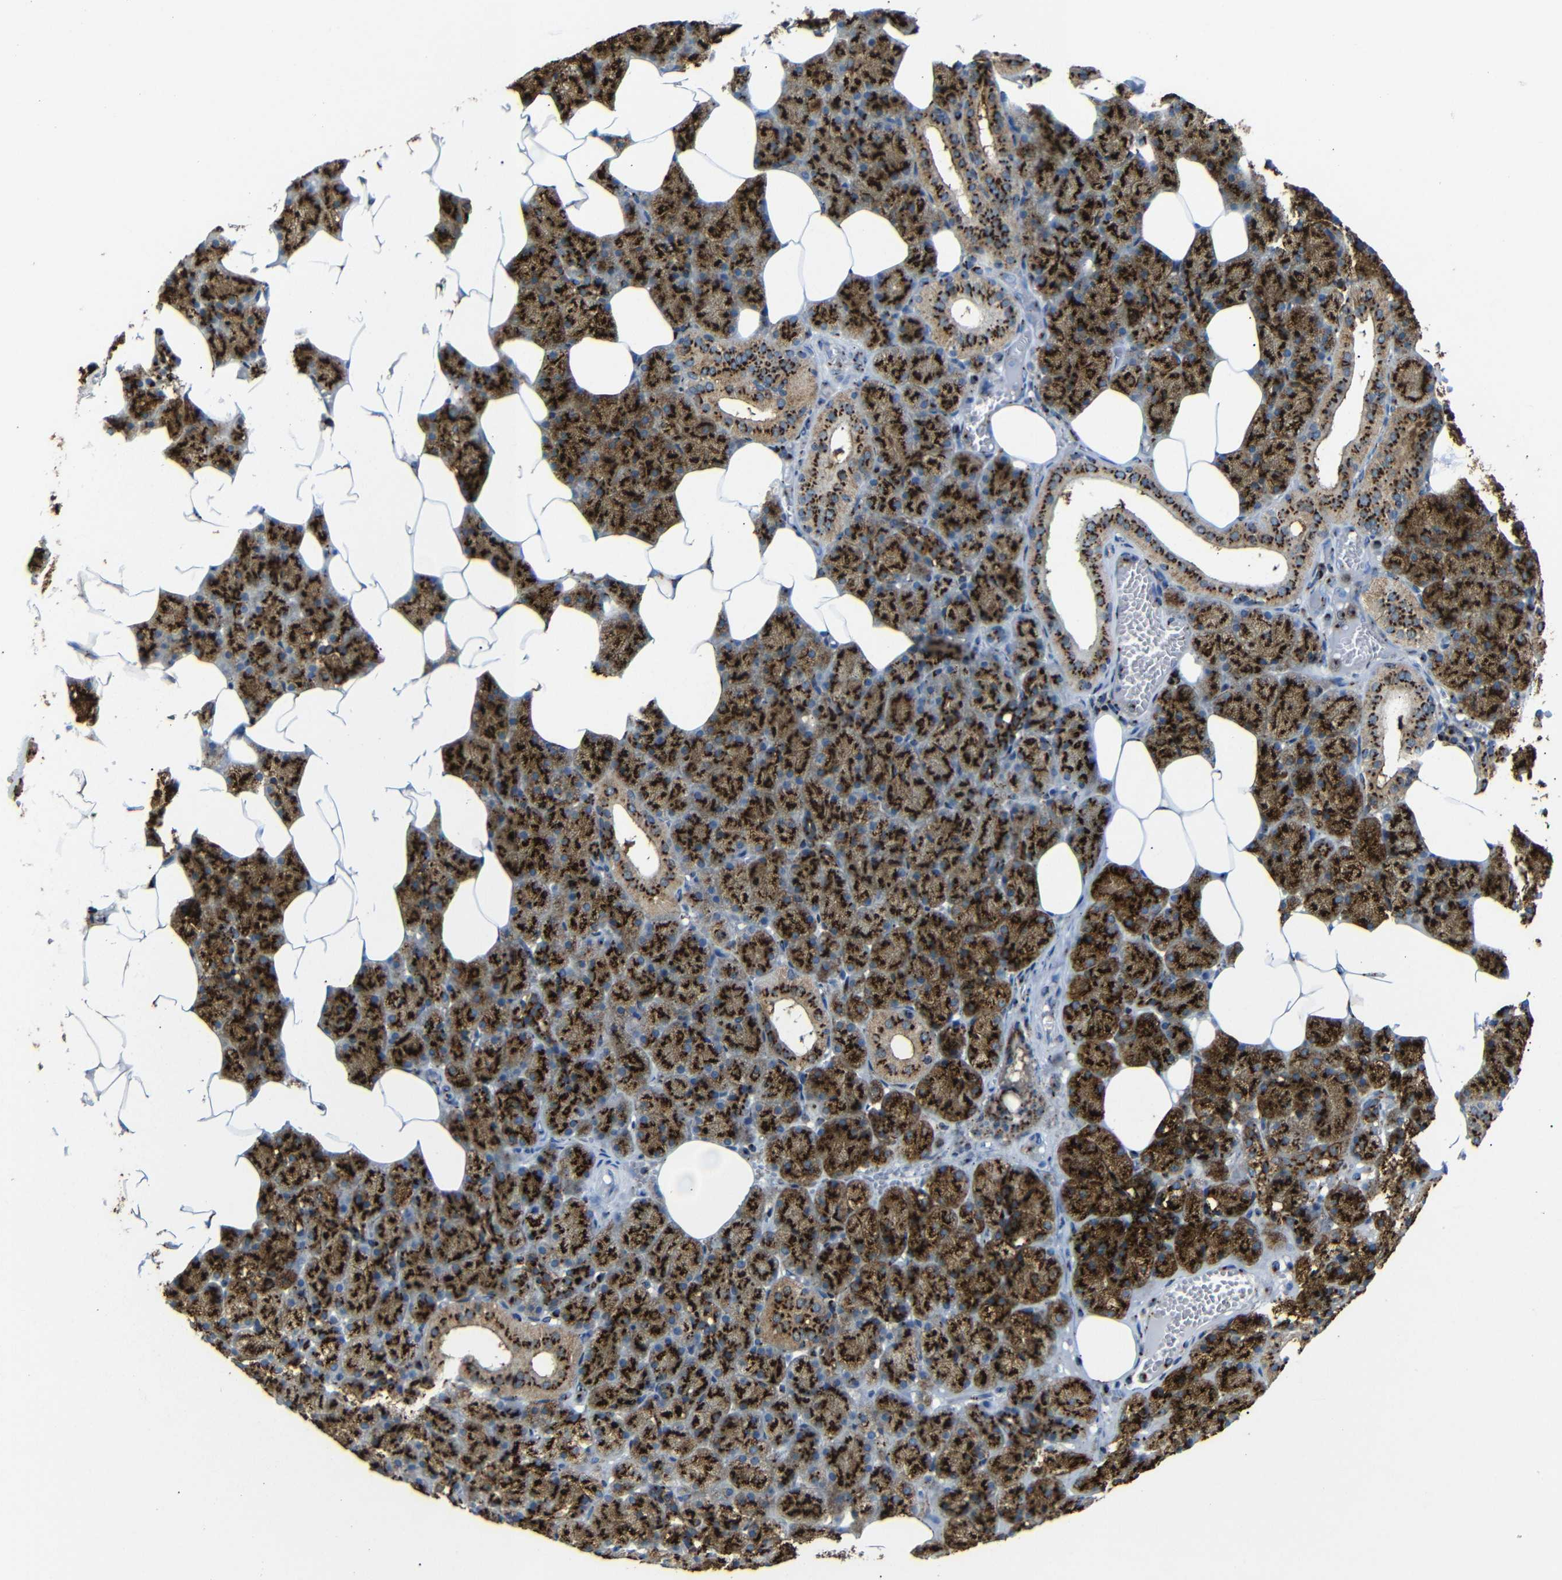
{"staining": {"intensity": "strong", "quantity": ">75%", "location": "cytoplasmic/membranous"}, "tissue": "salivary gland", "cell_type": "Glandular cells", "image_type": "normal", "snomed": [{"axis": "morphology", "description": "Normal tissue, NOS"}, {"axis": "topography", "description": "Salivary gland"}], "caption": "A high amount of strong cytoplasmic/membranous staining is appreciated in about >75% of glandular cells in unremarkable salivary gland.", "gene": "TGOLN2", "patient": {"sex": "male", "age": 62}}